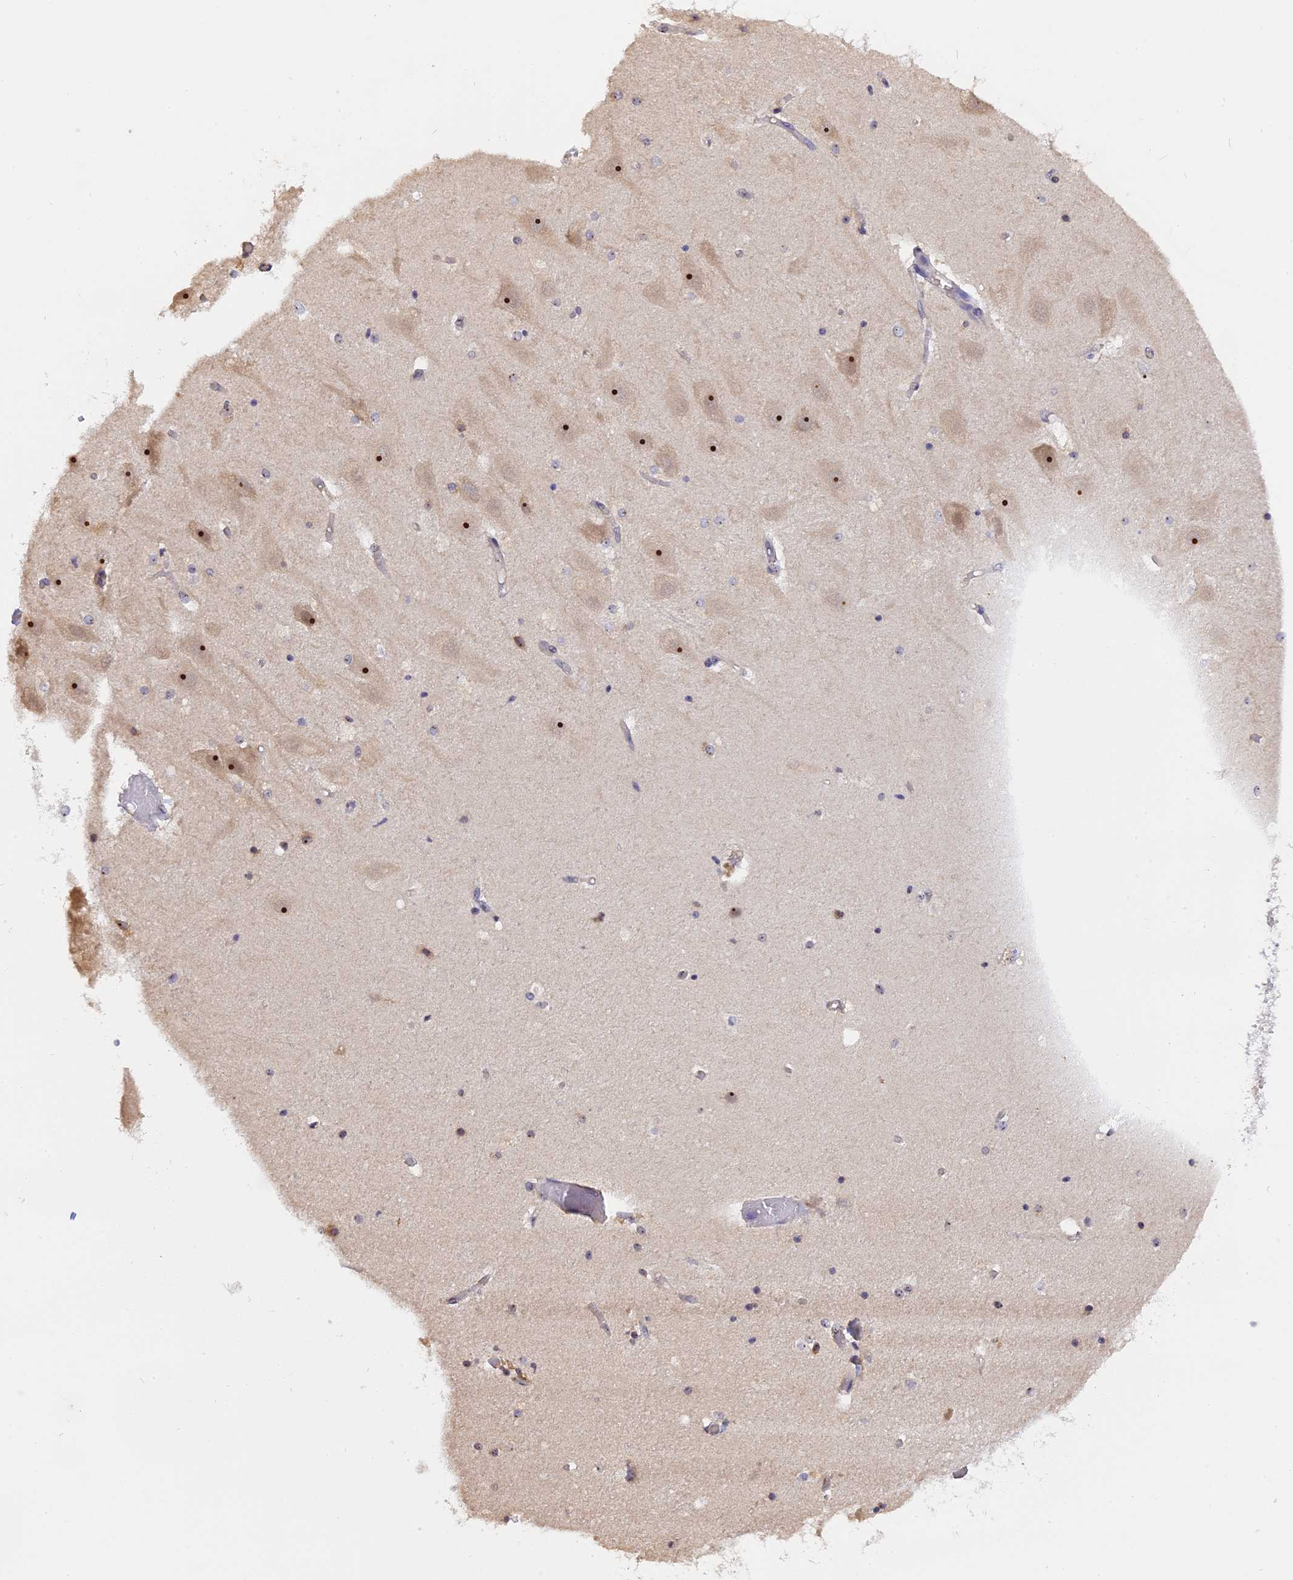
{"staining": {"intensity": "negative", "quantity": "none", "location": "none"}, "tissue": "hippocampus", "cell_type": "Glial cells", "image_type": "normal", "snomed": [{"axis": "morphology", "description": "Normal tissue, NOS"}, {"axis": "topography", "description": "Hippocampus"}], "caption": "High power microscopy micrograph of an immunohistochemistry histopathology image of benign hippocampus, revealing no significant staining in glial cells.", "gene": "MGA", "patient": {"sex": "female", "age": 52}}